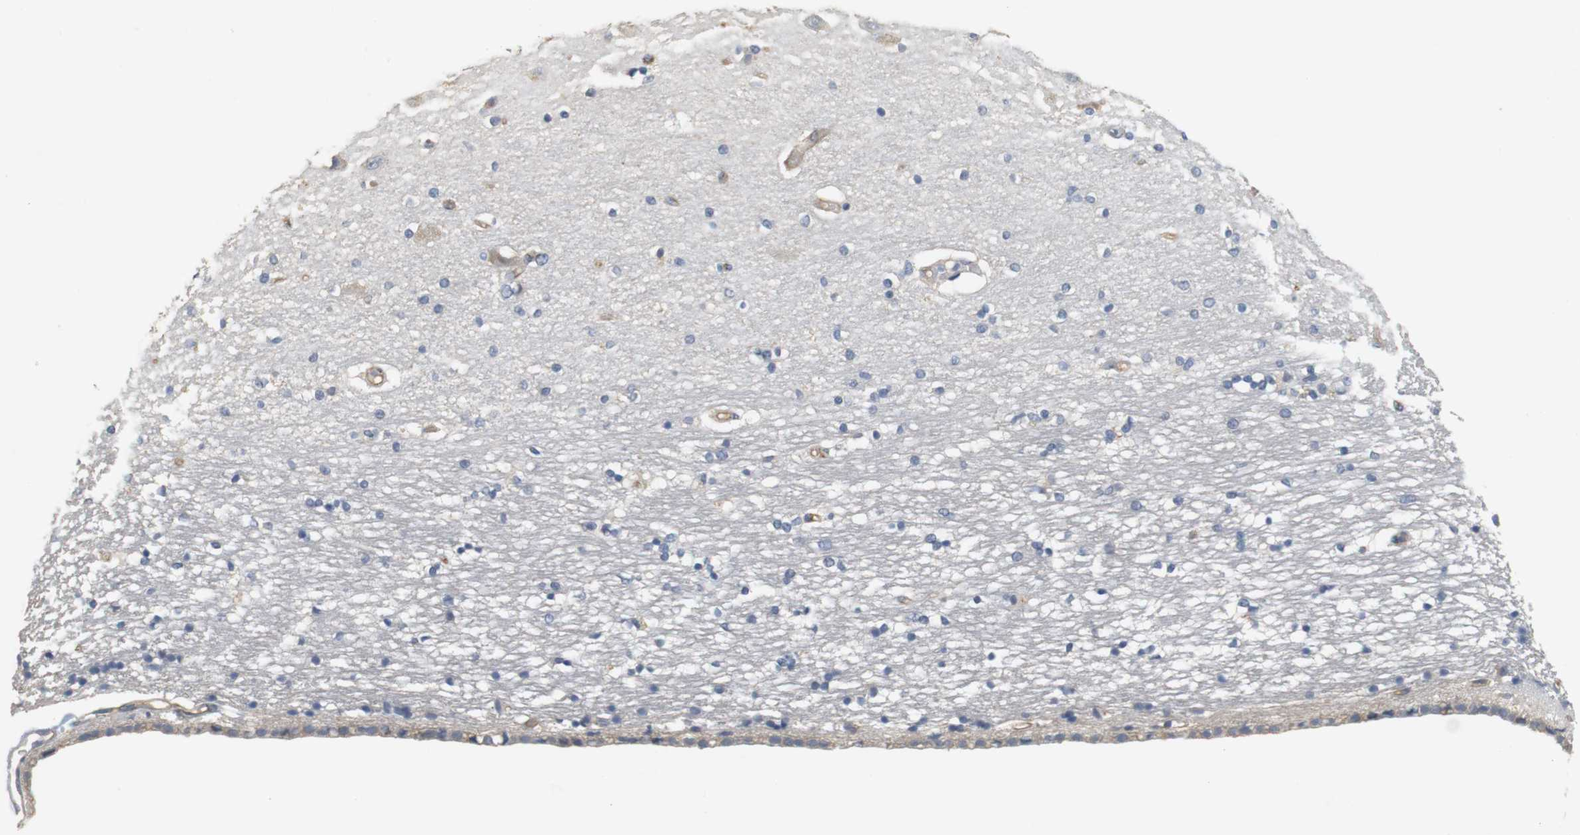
{"staining": {"intensity": "negative", "quantity": "none", "location": "none"}, "tissue": "hippocampus", "cell_type": "Glial cells", "image_type": "normal", "snomed": [{"axis": "morphology", "description": "Normal tissue, NOS"}, {"axis": "topography", "description": "Hippocampus"}], "caption": "Protein analysis of normal hippocampus exhibits no significant staining in glial cells.", "gene": "OSR1", "patient": {"sex": "female", "age": 54}}